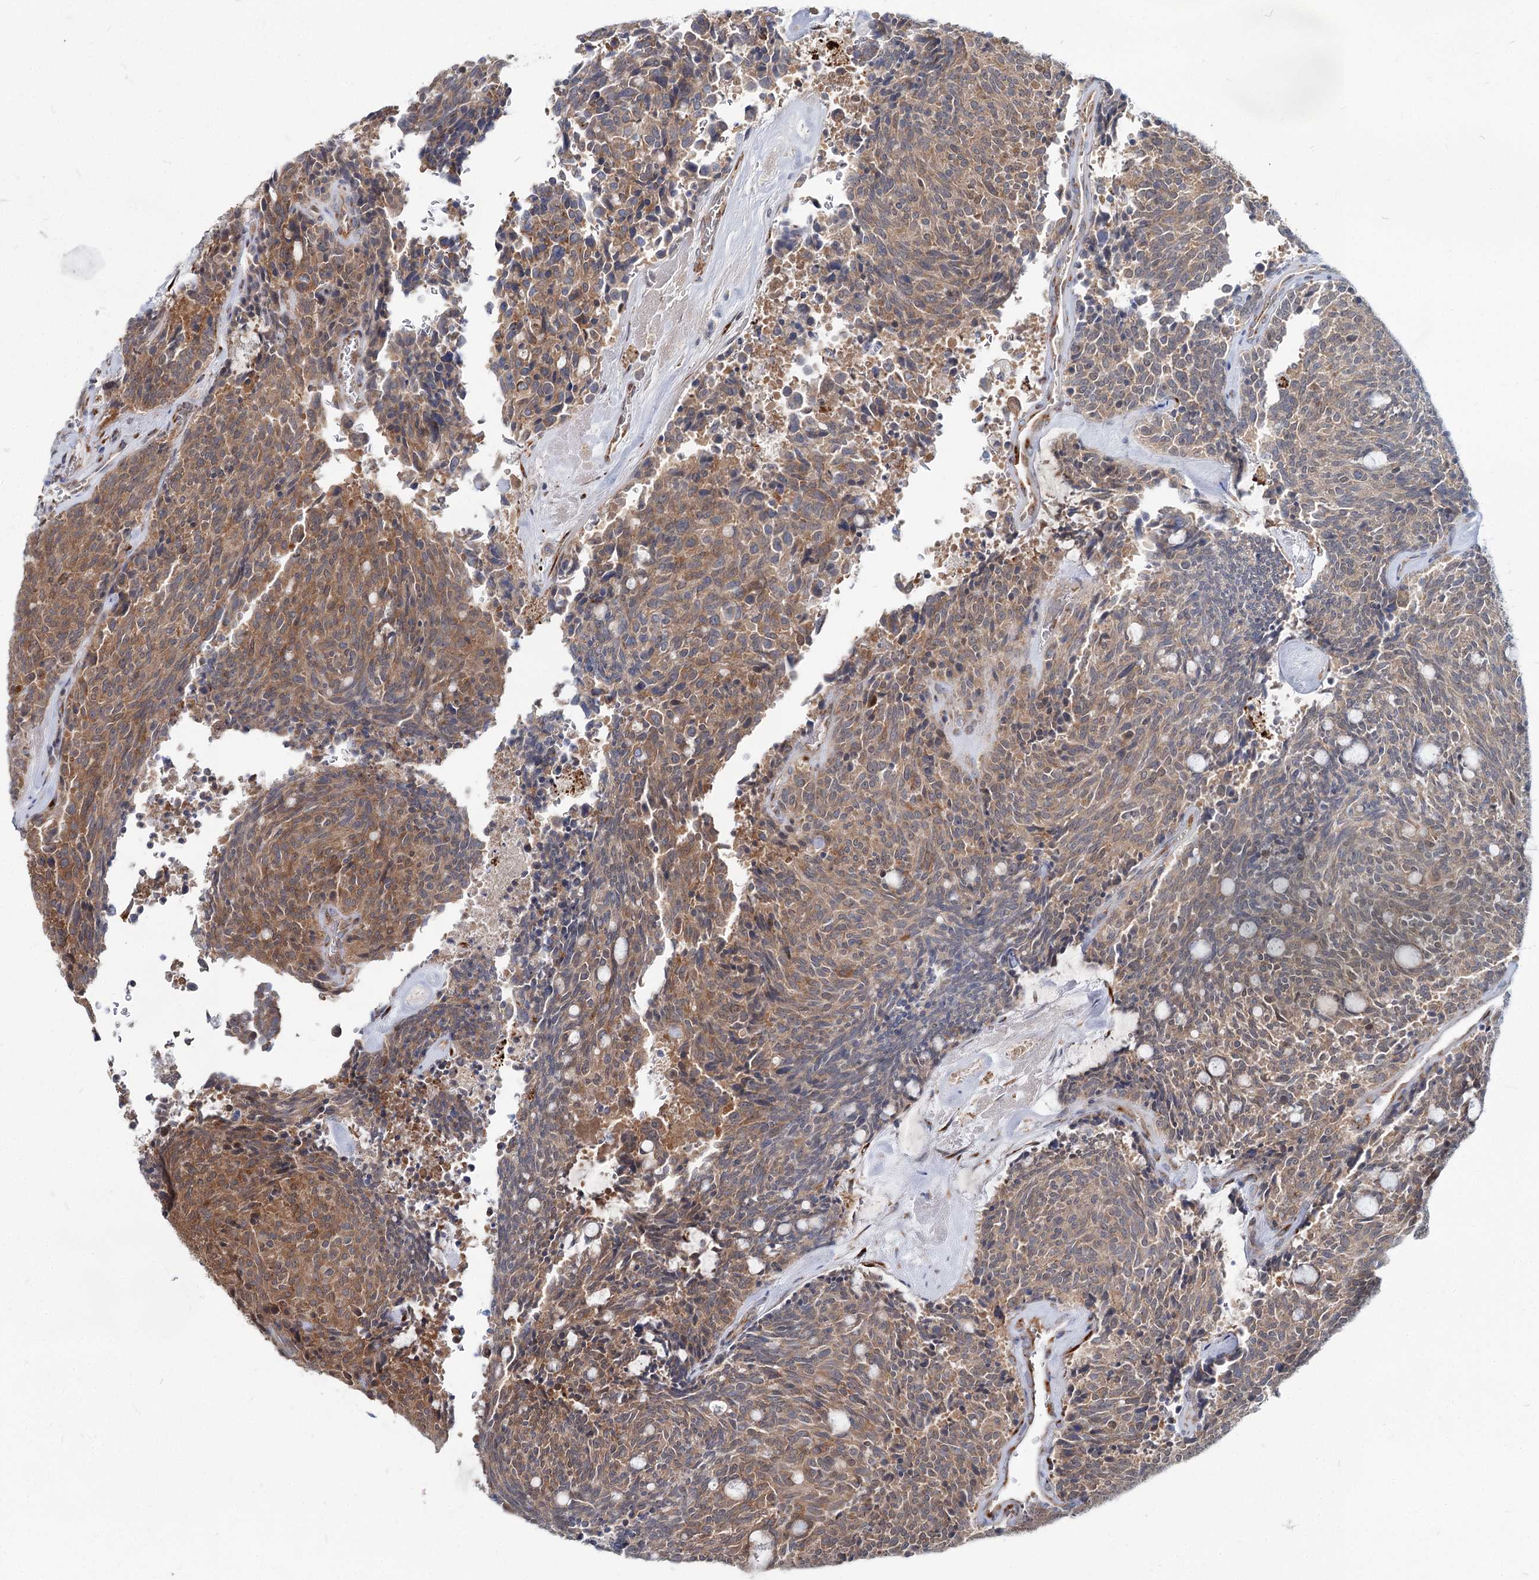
{"staining": {"intensity": "moderate", "quantity": ">75%", "location": "cytoplasmic/membranous"}, "tissue": "carcinoid", "cell_type": "Tumor cells", "image_type": "cancer", "snomed": [{"axis": "morphology", "description": "Carcinoid, malignant, NOS"}, {"axis": "topography", "description": "Pancreas"}], "caption": "About >75% of tumor cells in human malignant carcinoid exhibit moderate cytoplasmic/membranous protein expression as visualized by brown immunohistochemical staining.", "gene": "SPART", "patient": {"sex": "female", "age": 54}}